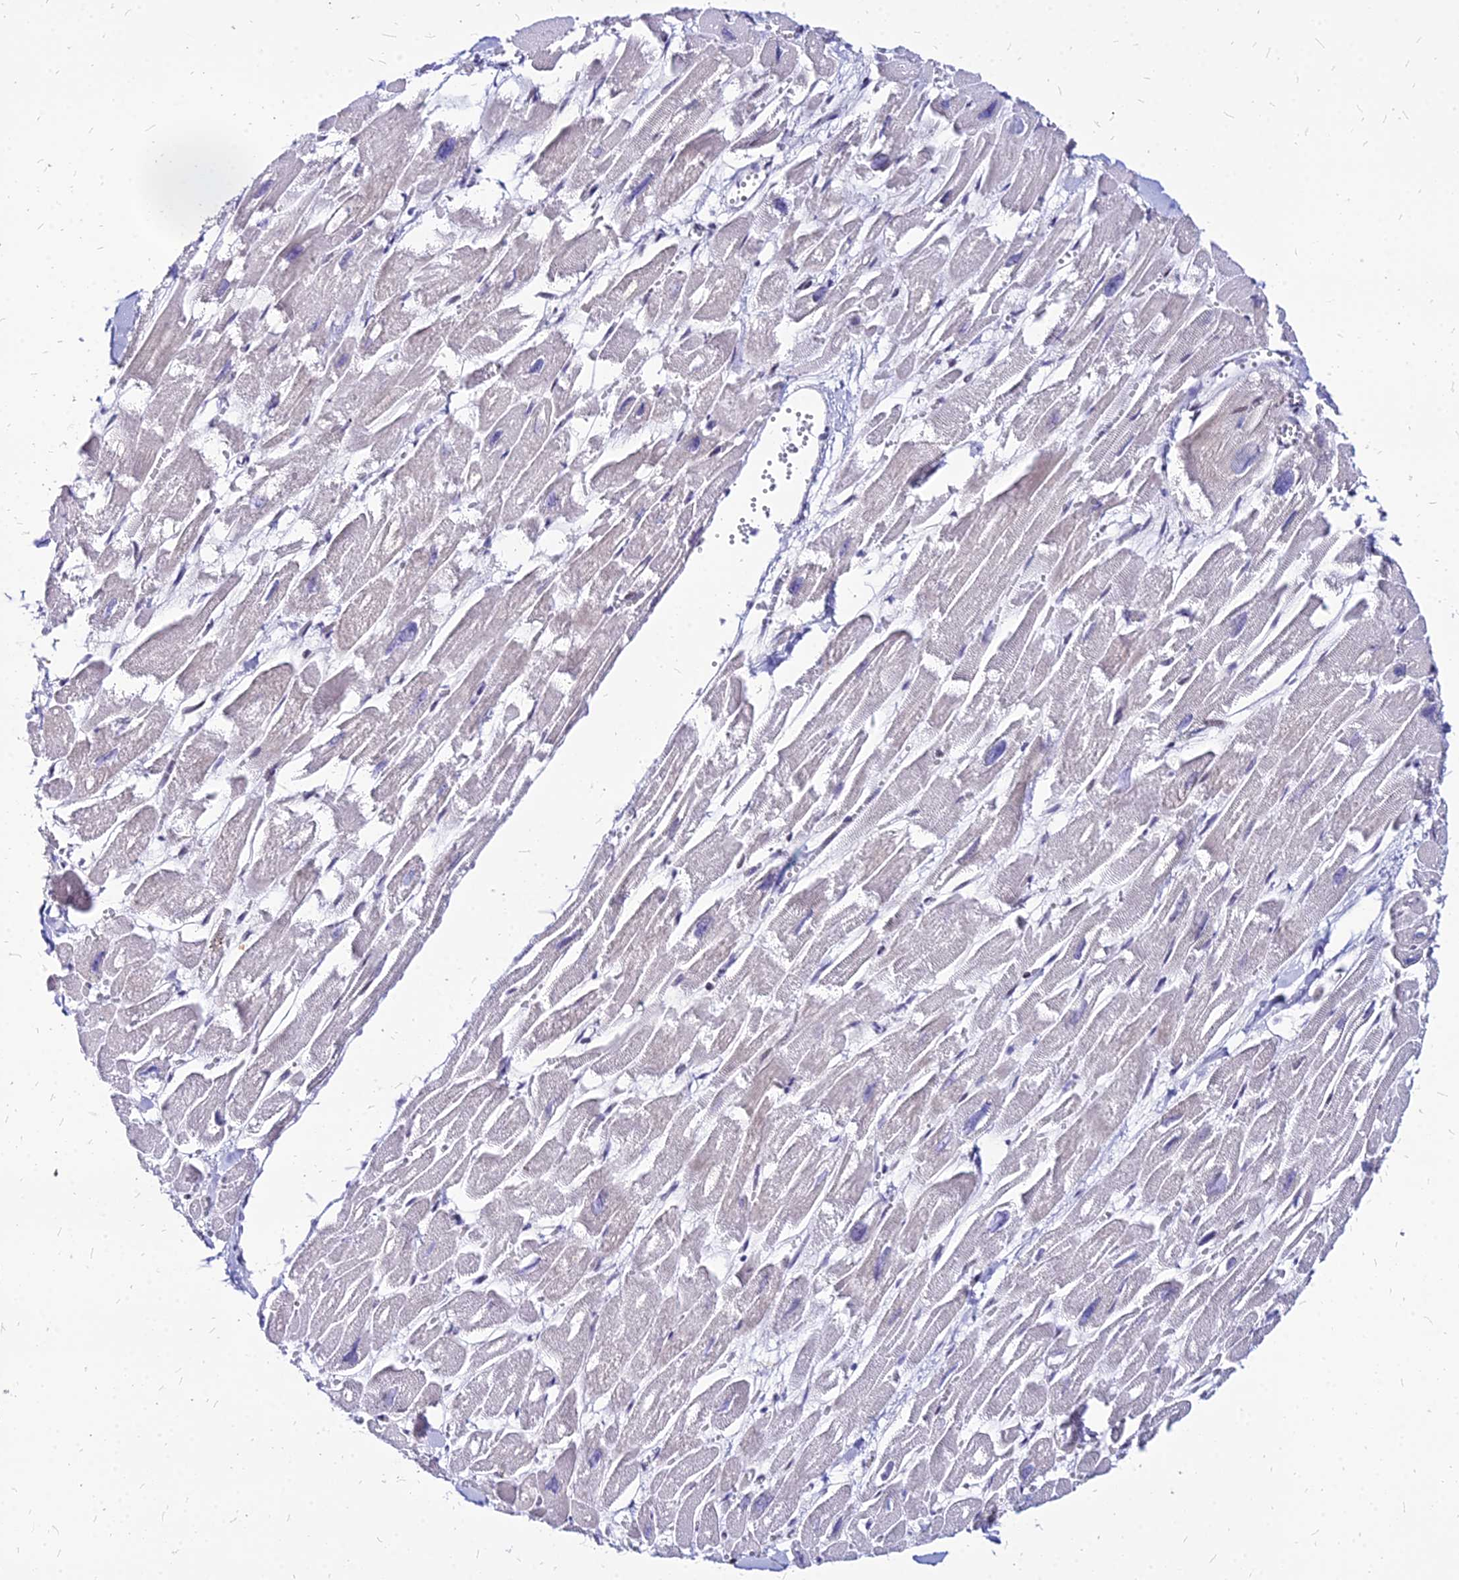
{"staining": {"intensity": "strong", "quantity": "<25%", "location": "nuclear"}, "tissue": "heart muscle", "cell_type": "Cardiomyocytes", "image_type": "normal", "snomed": [{"axis": "morphology", "description": "Normal tissue, NOS"}, {"axis": "topography", "description": "Heart"}], "caption": "Heart muscle was stained to show a protein in brown. There is medium levels of strong nuclear expression in approximately <25% of cardiomyocytes.", "gene": "FDX2", "patient": {"sex": "male", "age": 54}}